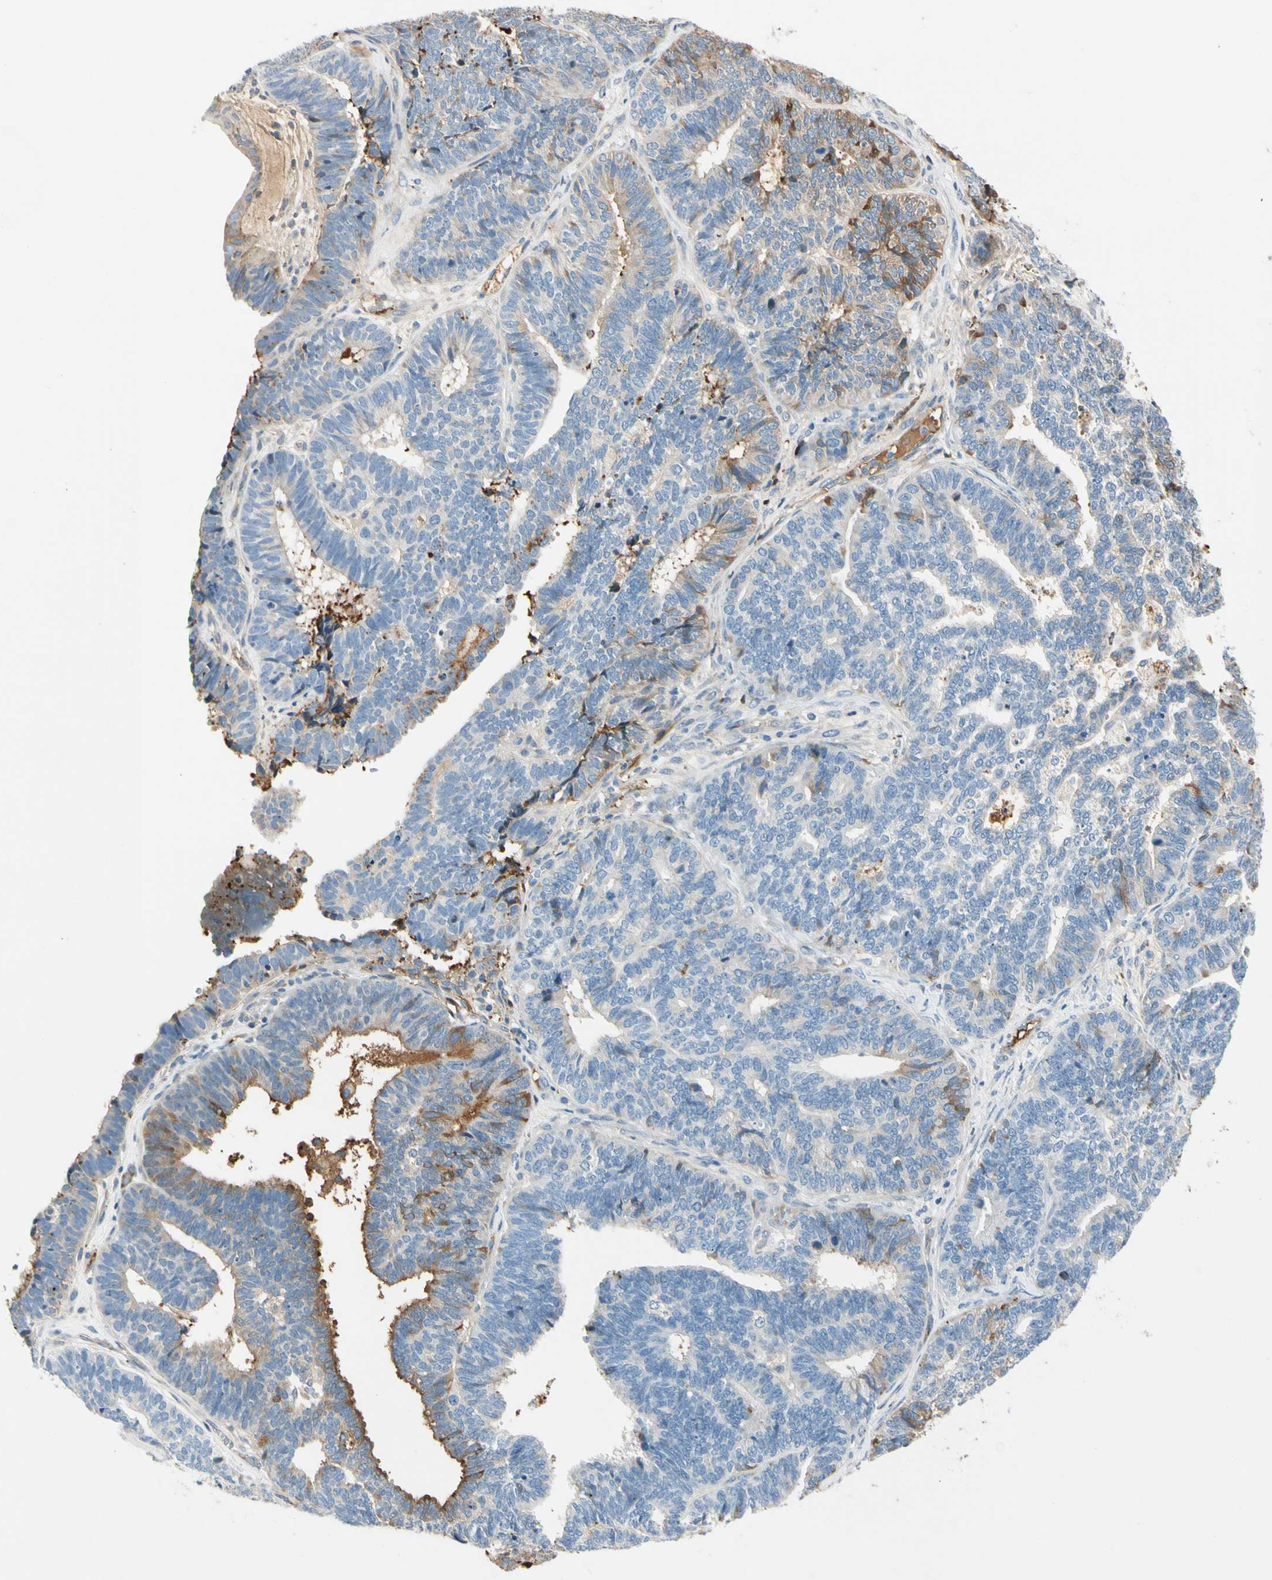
{"staining": {"intensity": "moderate", "quantity": "<25%", "location": "cytoplasmic/membranous"}, "tissue": "endometrial cancer", "cell_type": "Tumor cells", "image_type": "cancer", "snomed": [{"axis": "morphology", "description": "Adenocarcinoma, NOS"}, {"axis": "topography", "description": "Endometrium"}], "caption": "Endometrial adenocarcinoma tissue reveals moderate cytoplasmic/membranous staining in approximately <25% of tumor cells, visualized by immunohistochemistry.", "gene": "LAMB3", "patient": {"sex": "female", "age": 70}}